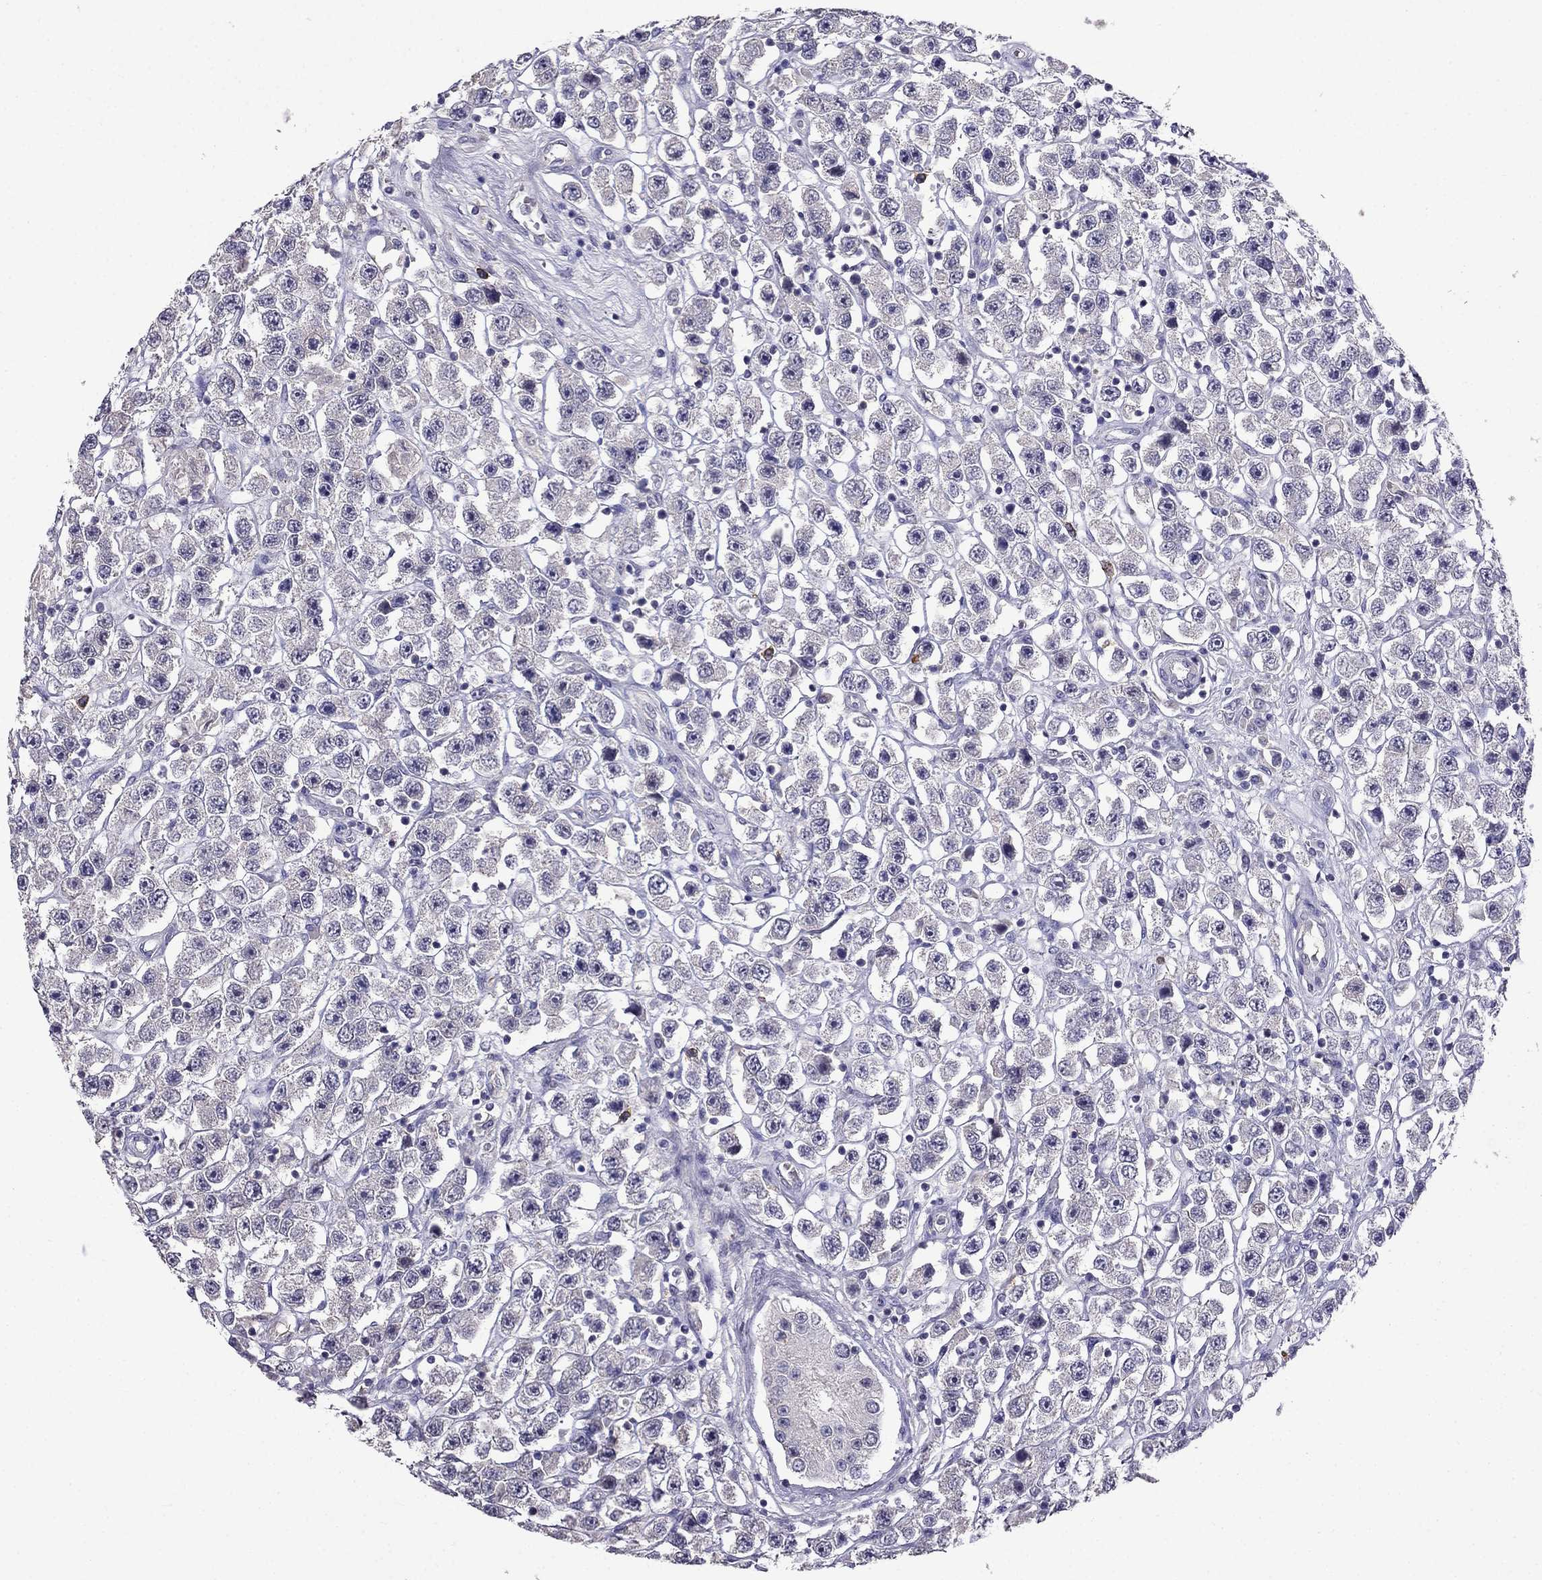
{"staining": {"intensity": "negative", "quantity": "none", "location": "none"}, "tissue": "testis cancer", "cell_type": "Tumor cells", "image_type": "cancer", "snomed": [{"axis": "morphology", "description": "Seminoma, NOS"}, {"axis": "topography", "description": "Testis"}], "caption": "Histopathology image shows no protein expression in tumor cells of testis seminoma tissue. (Stains: DAB (3,3'-diaminobenzidine) IHC with hematoxylin counter stain, Microscopy: brightfield microscopy at high magnification).", "gene": "AQP9", "patient": {"sex": "male", "age": 45}}